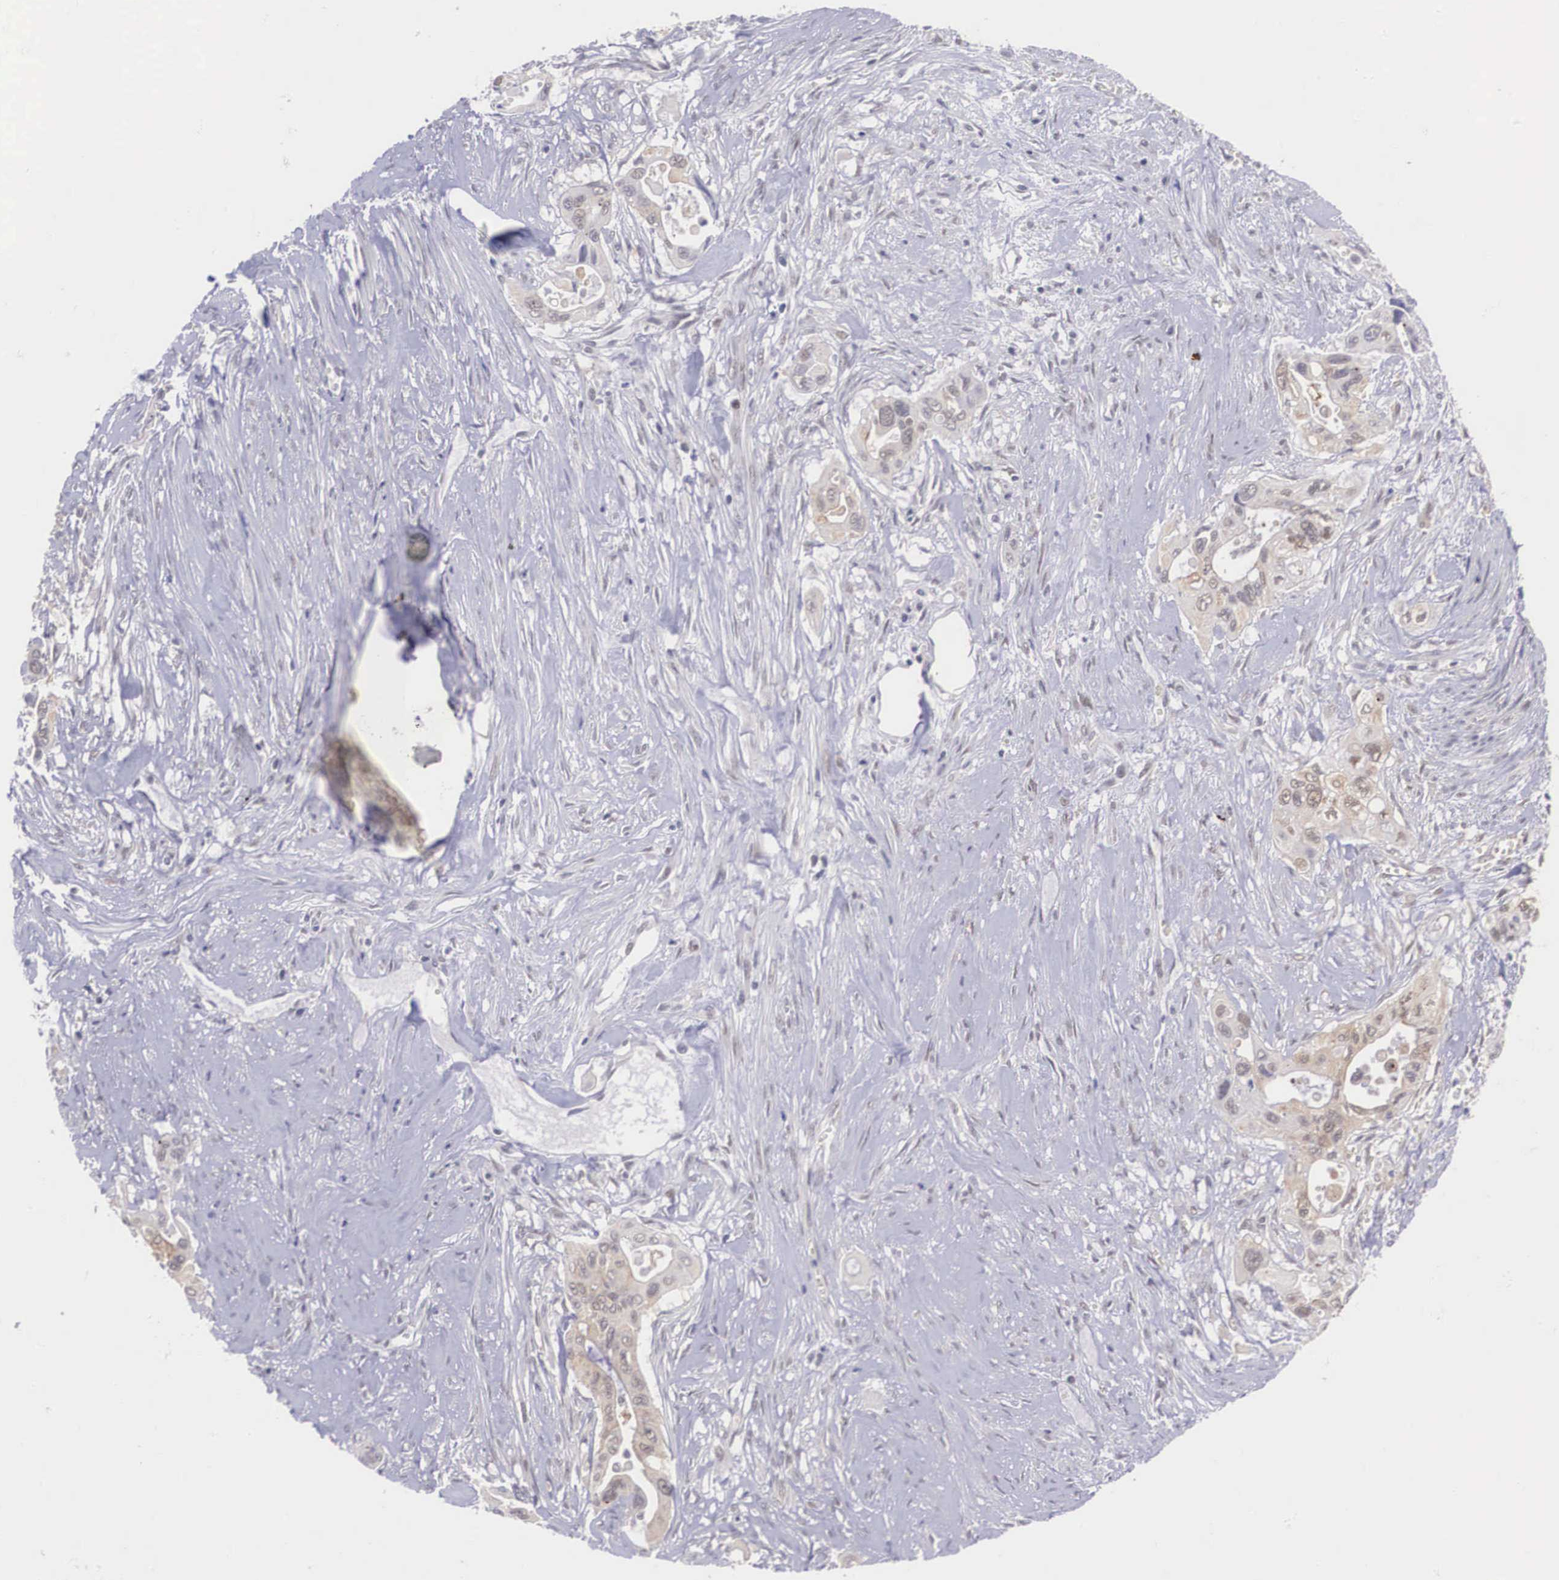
{"staining": {"intensity": "weak", "quantity": "25%-75%", "location": "cytoplasmic/membranous,nuclear"}, "tissue": "pancreatic cancer", "cell_type": "Tumor cells", "image_type": "cancer", "snomed": [{"axis": "morphology", "description": "Adenocarcinoma, NOS"}, {"axis": "topography", "description": "Pancreas"}], "caption": "This photomicrograph exhibits immunohistochemistry (IHC) staining of pancreatic cancer, with low weak cytoplasmic/membranous and nuclear staining in about 25%-75% of tumor cells.", "gene": "NINL", "patient": {"sex": "male", "age": 77}}